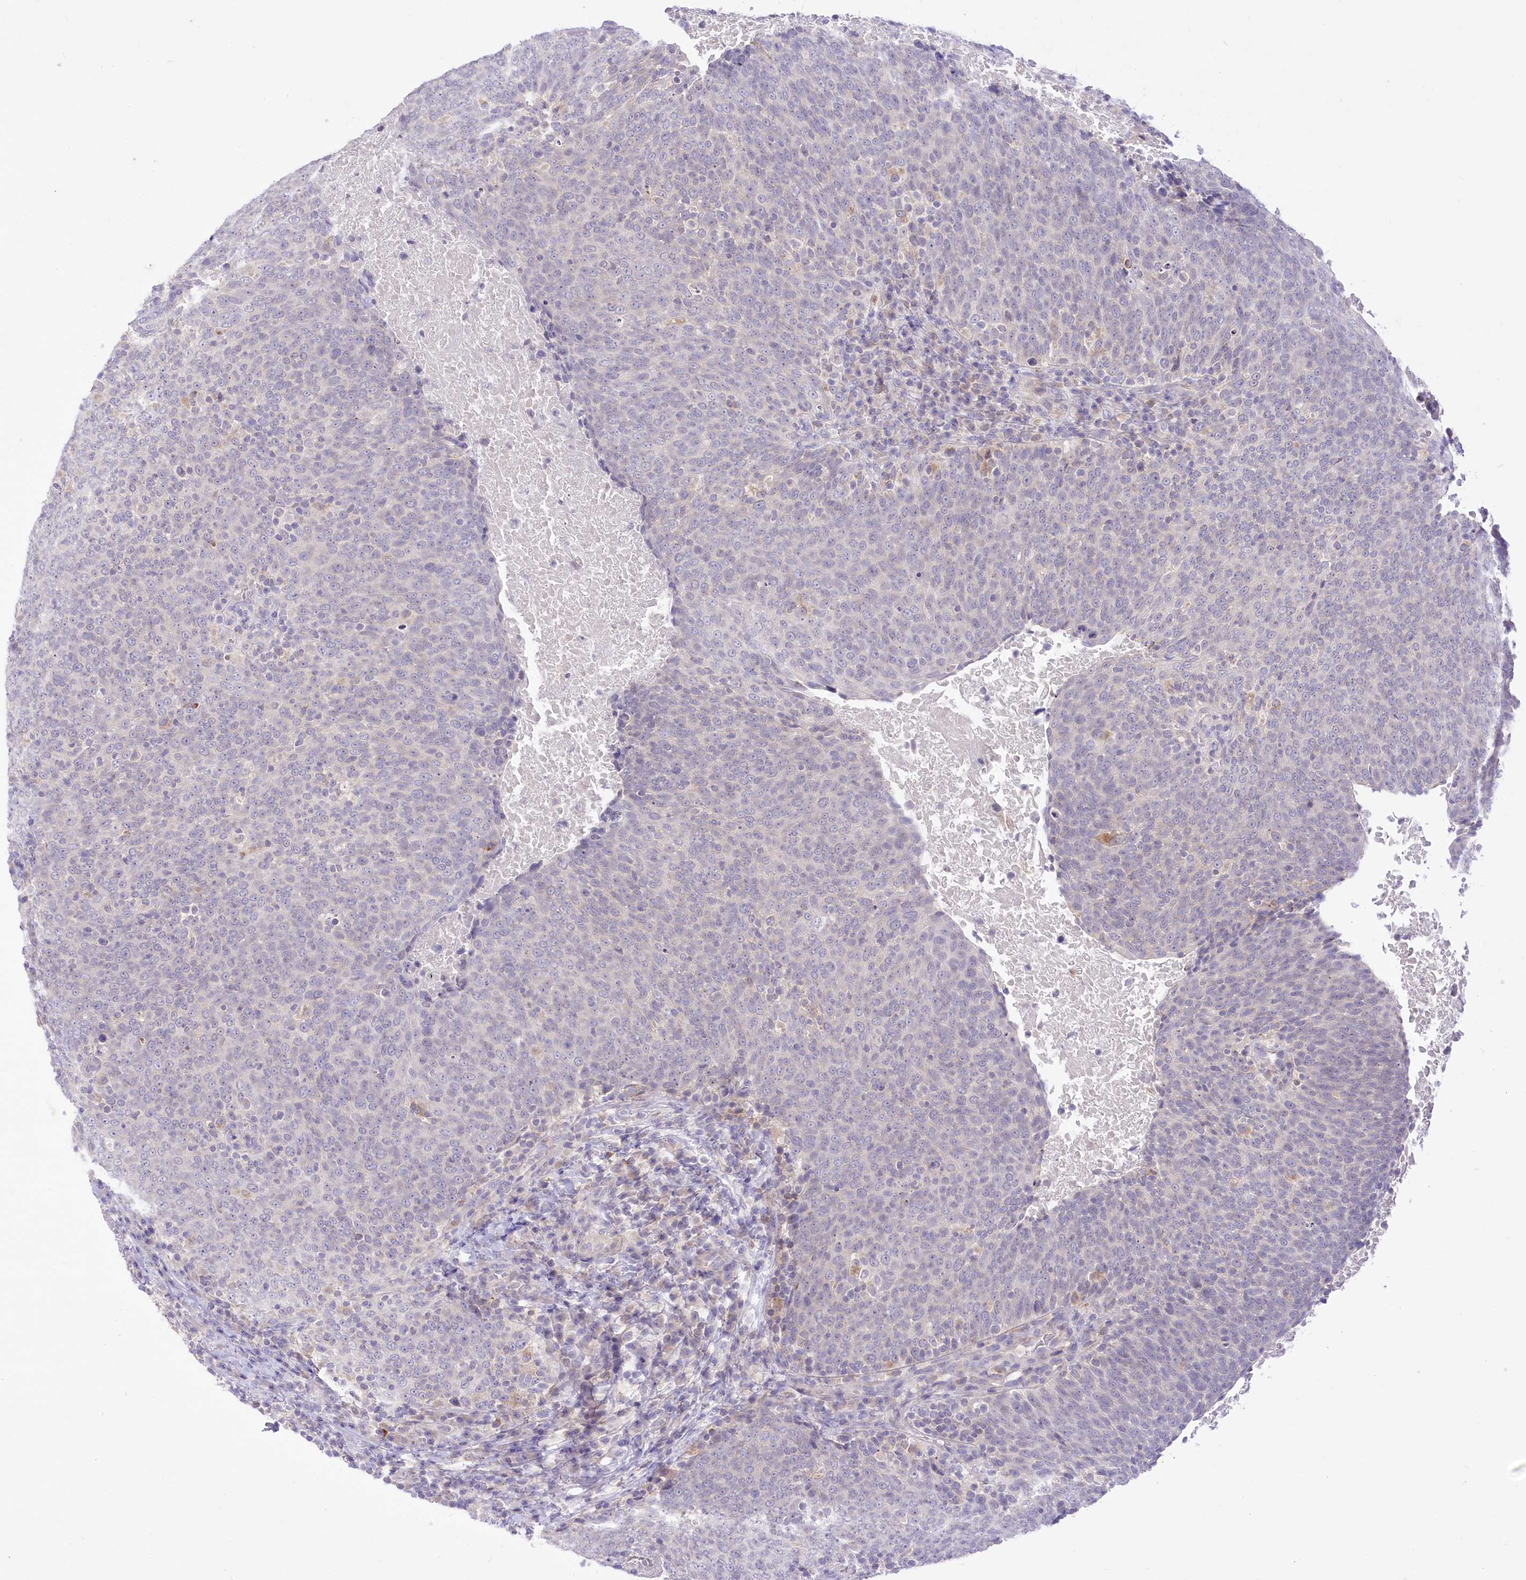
{"staining": {"intensity": "negative", "quantity": "none", "location": "none"}, "tissue": "head and neck cancer", "cell_type": "Tumor cells", "image_type": "cancer", "snomed": [{"axis": "morphology", "description": "Squamous cell carcinoma, NOS"}, {"axis": "morphology", "description": "Squamous cell carcinoma, metastatic, NOS"}, {"axis": "topography", "description": "Lymph node"}, {"axis": "topography", "description": "Head-Neck"}], "caption": "There is no significant staining in tumor cells of head and neck cancer (metastatic squamous cell carcinoma).", "gene": "HELT", "patient": {"sex": "male", "age": 62}}